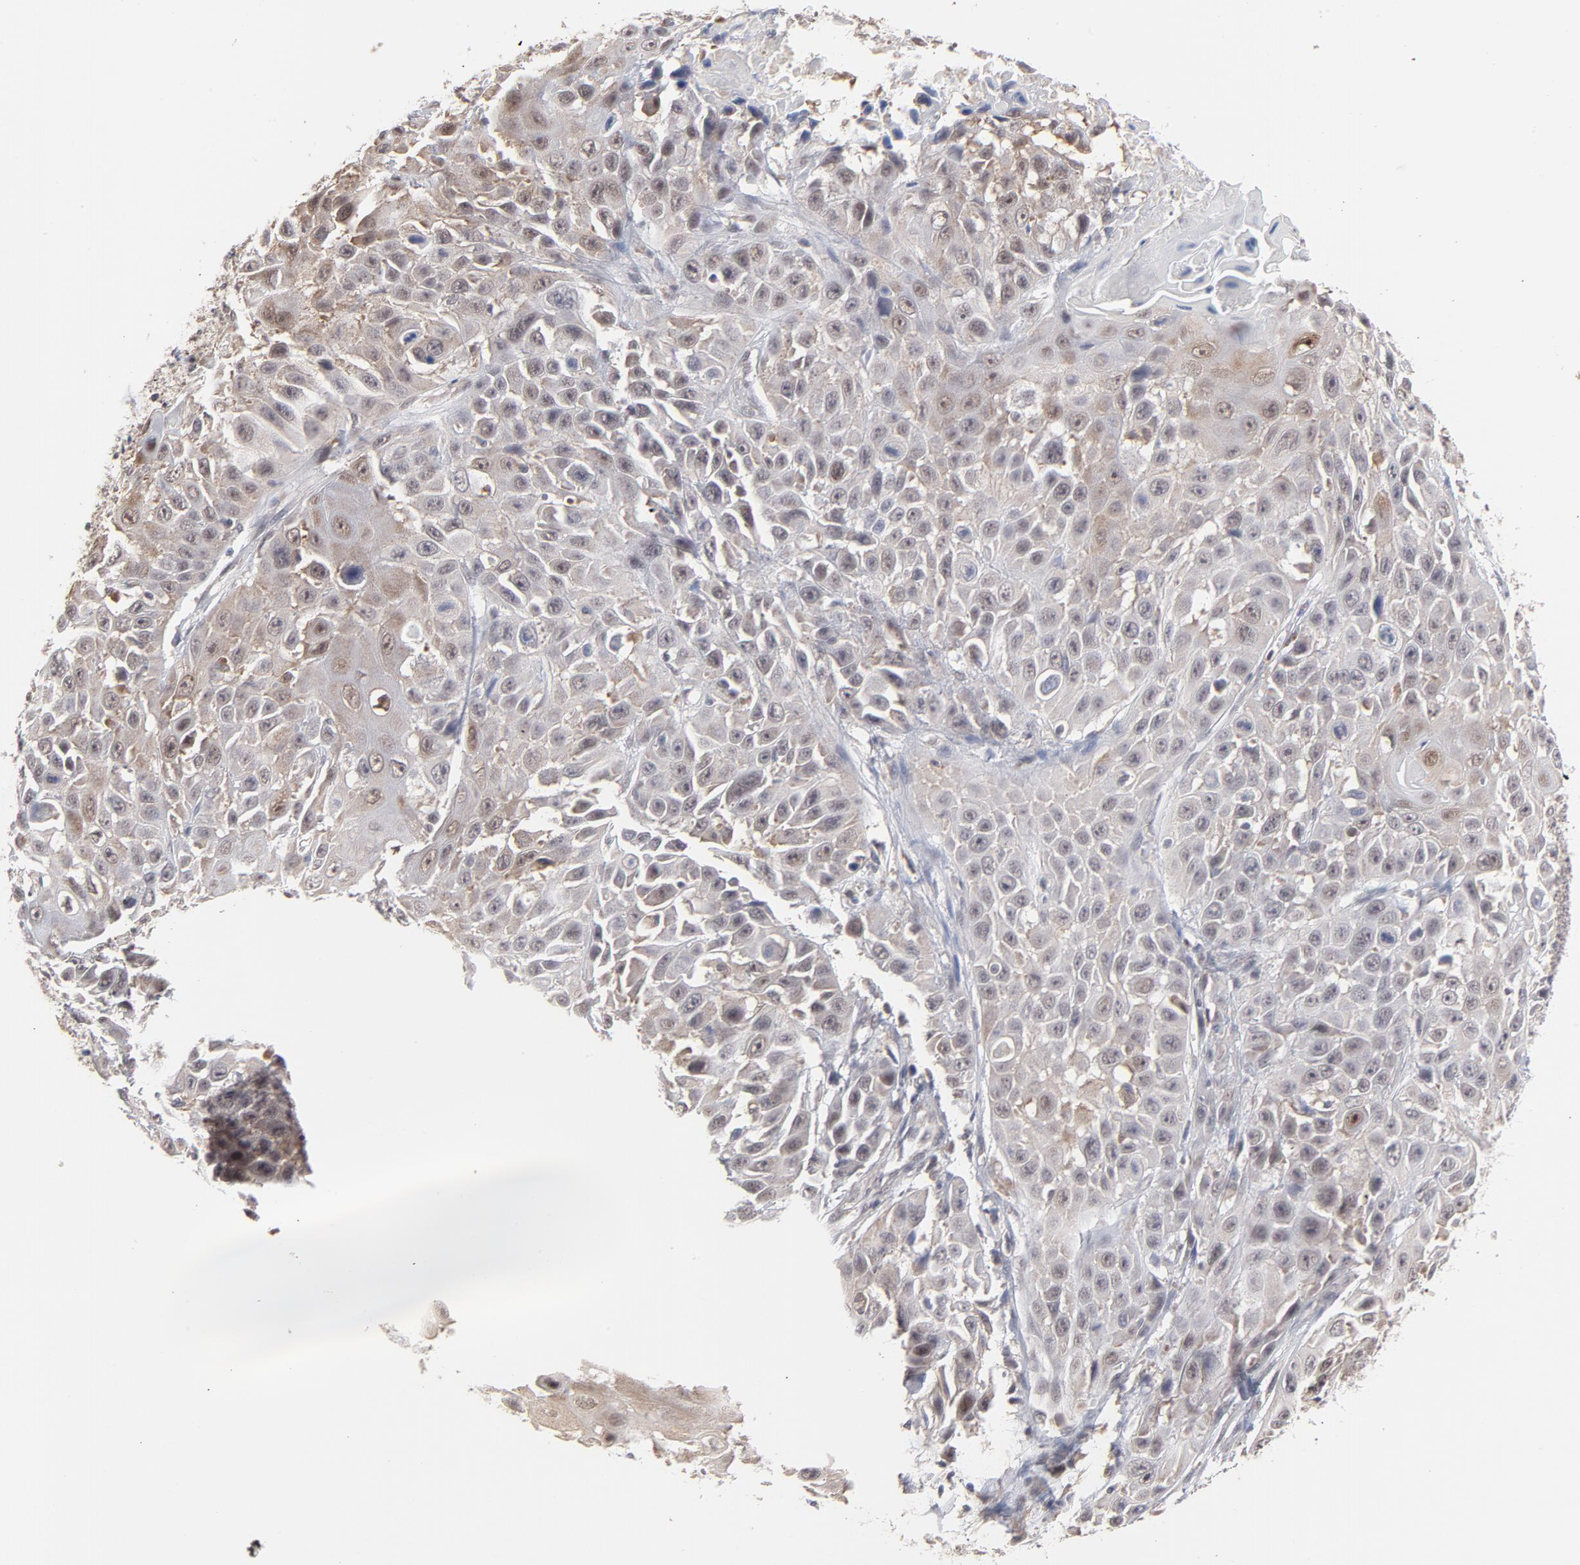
{"staining": {"intensity": "weak", "quantity": "<25%", "location": "cytoplasmic/membranous,nuclear"}, "tissue": "cervical cancer", "cell_type": "Tumor cells", "image_type": "cancer", "snomed": [{"axis": "morphology", "description": "Squamous cell carcinoma, NOS"}, {"axis": "topography", "description": "Cervix"}], "caption": "Immunohistochemistry histopathology image of squamous cell carcinoma (cervical) stained for a protein (brown), which reveals no expression in tumor cells.", "gene": "OAS1", "patient": {"sex": "female", "age": 39}}